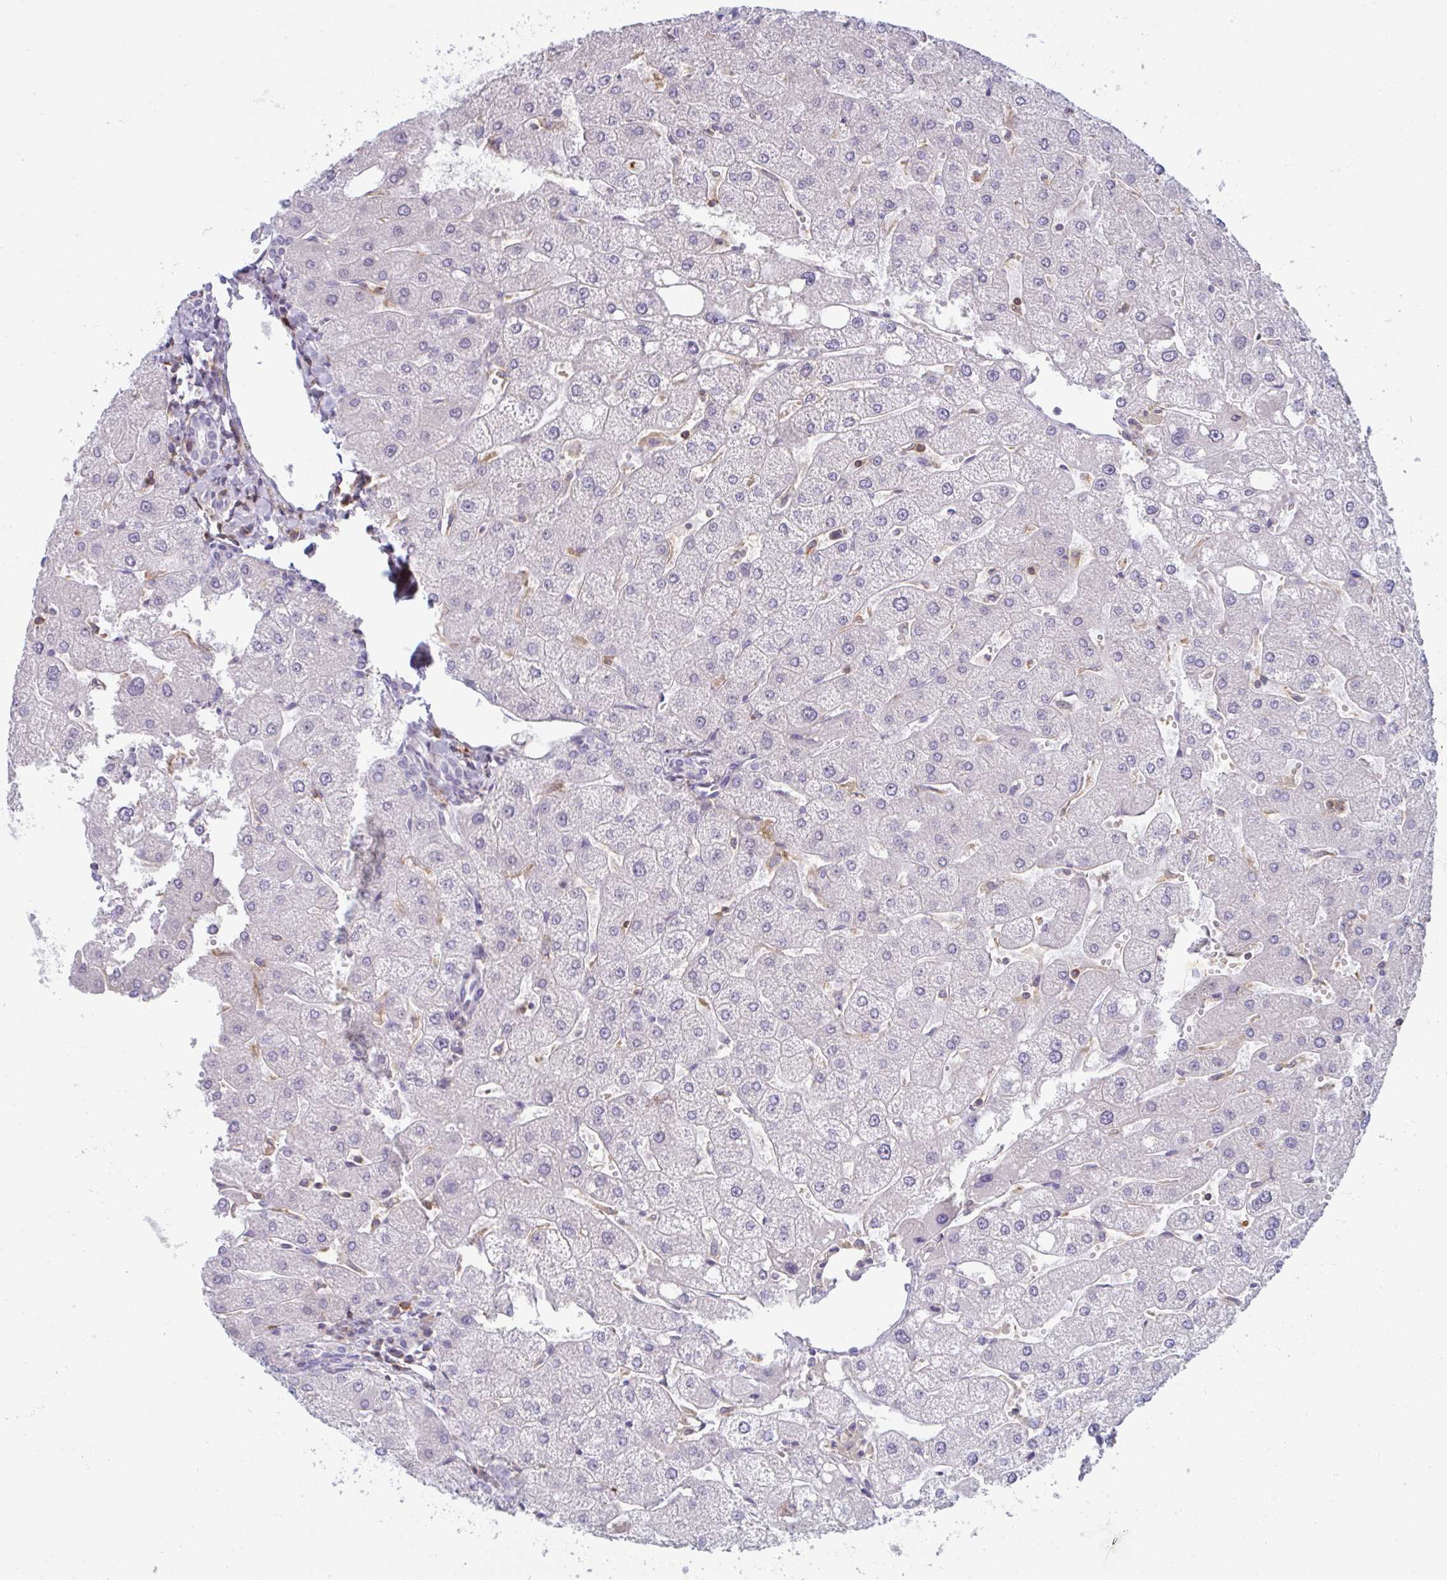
{"staining": {"intensity": "negative", "quantity": "none", "location": "none"}, "tissue": "liver", "cell_type": "Cholangiocytes", "image_type": "normal", "snomed": [{"axis": "morphology", "description": "Normal tissue, NOS"}, {"axis": "topography", "description": "Liver"}], "caption": "Immunohistochemistry histopathology image of normal liver: liver stained with DAB (3,3'-diaminobenzidine) reveals no significant protein positivity in cholangiocytes.", "gene": "CD80", "patient": {"sex": "male", "age": 67}}